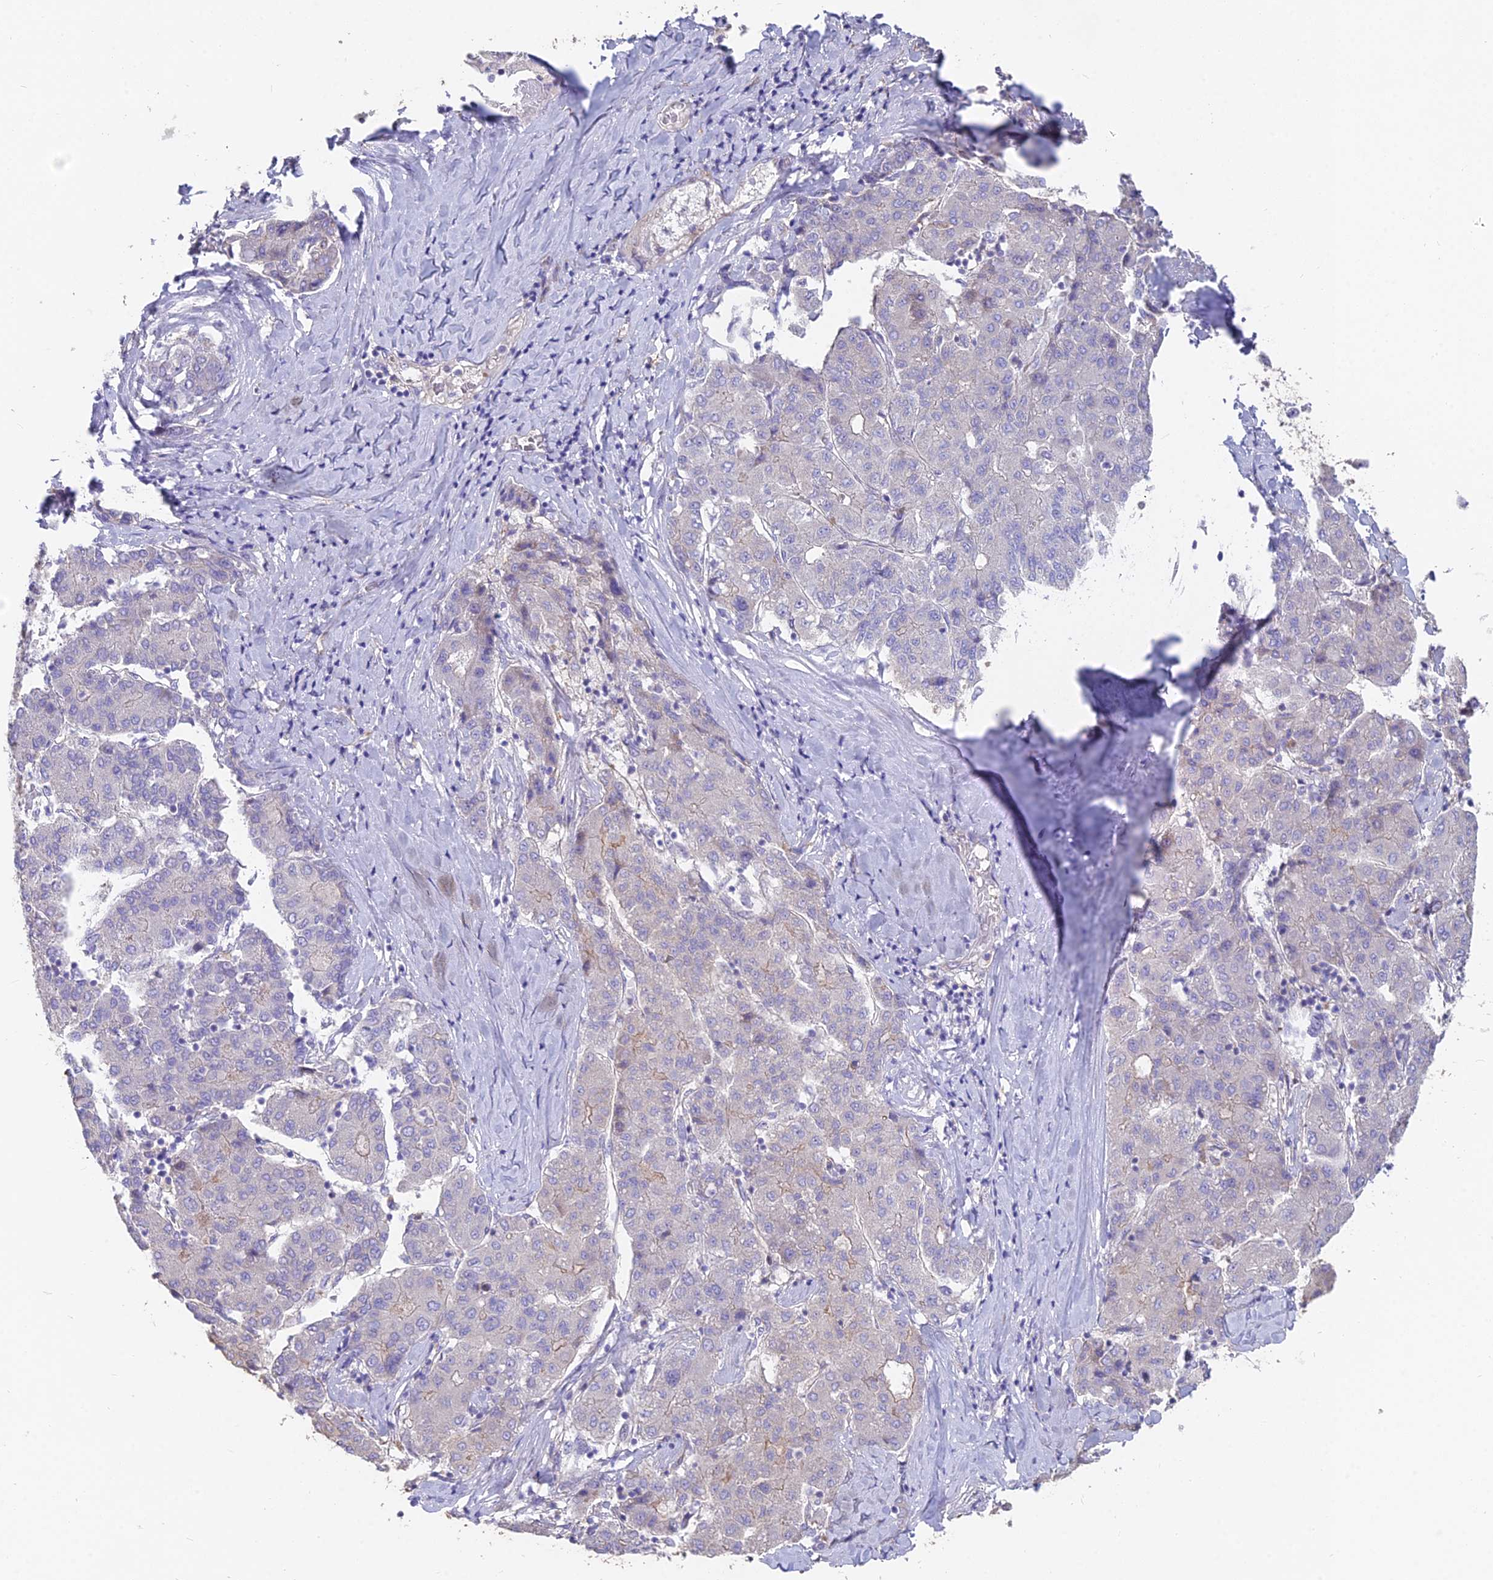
{"staining": {"intensity": "negative", "quantity": "none", "location": "none"}, "tissue": "liver cancer", "cell_type": "Tumor cells", "image_type": "cancer", "snomed": [{"axis": "morphology", "description": "Carcinoma, Hepatocellular, NOS"}, {"axis": "topography", "description": "Liver"}], "caption": "Immunohistochemistry of human liver cancer (hepatocellular carcinoma) demonstrates no expression in tumor cells.", "gene": "FAM168B", "patient": {"sex": "male", "age": 65}}